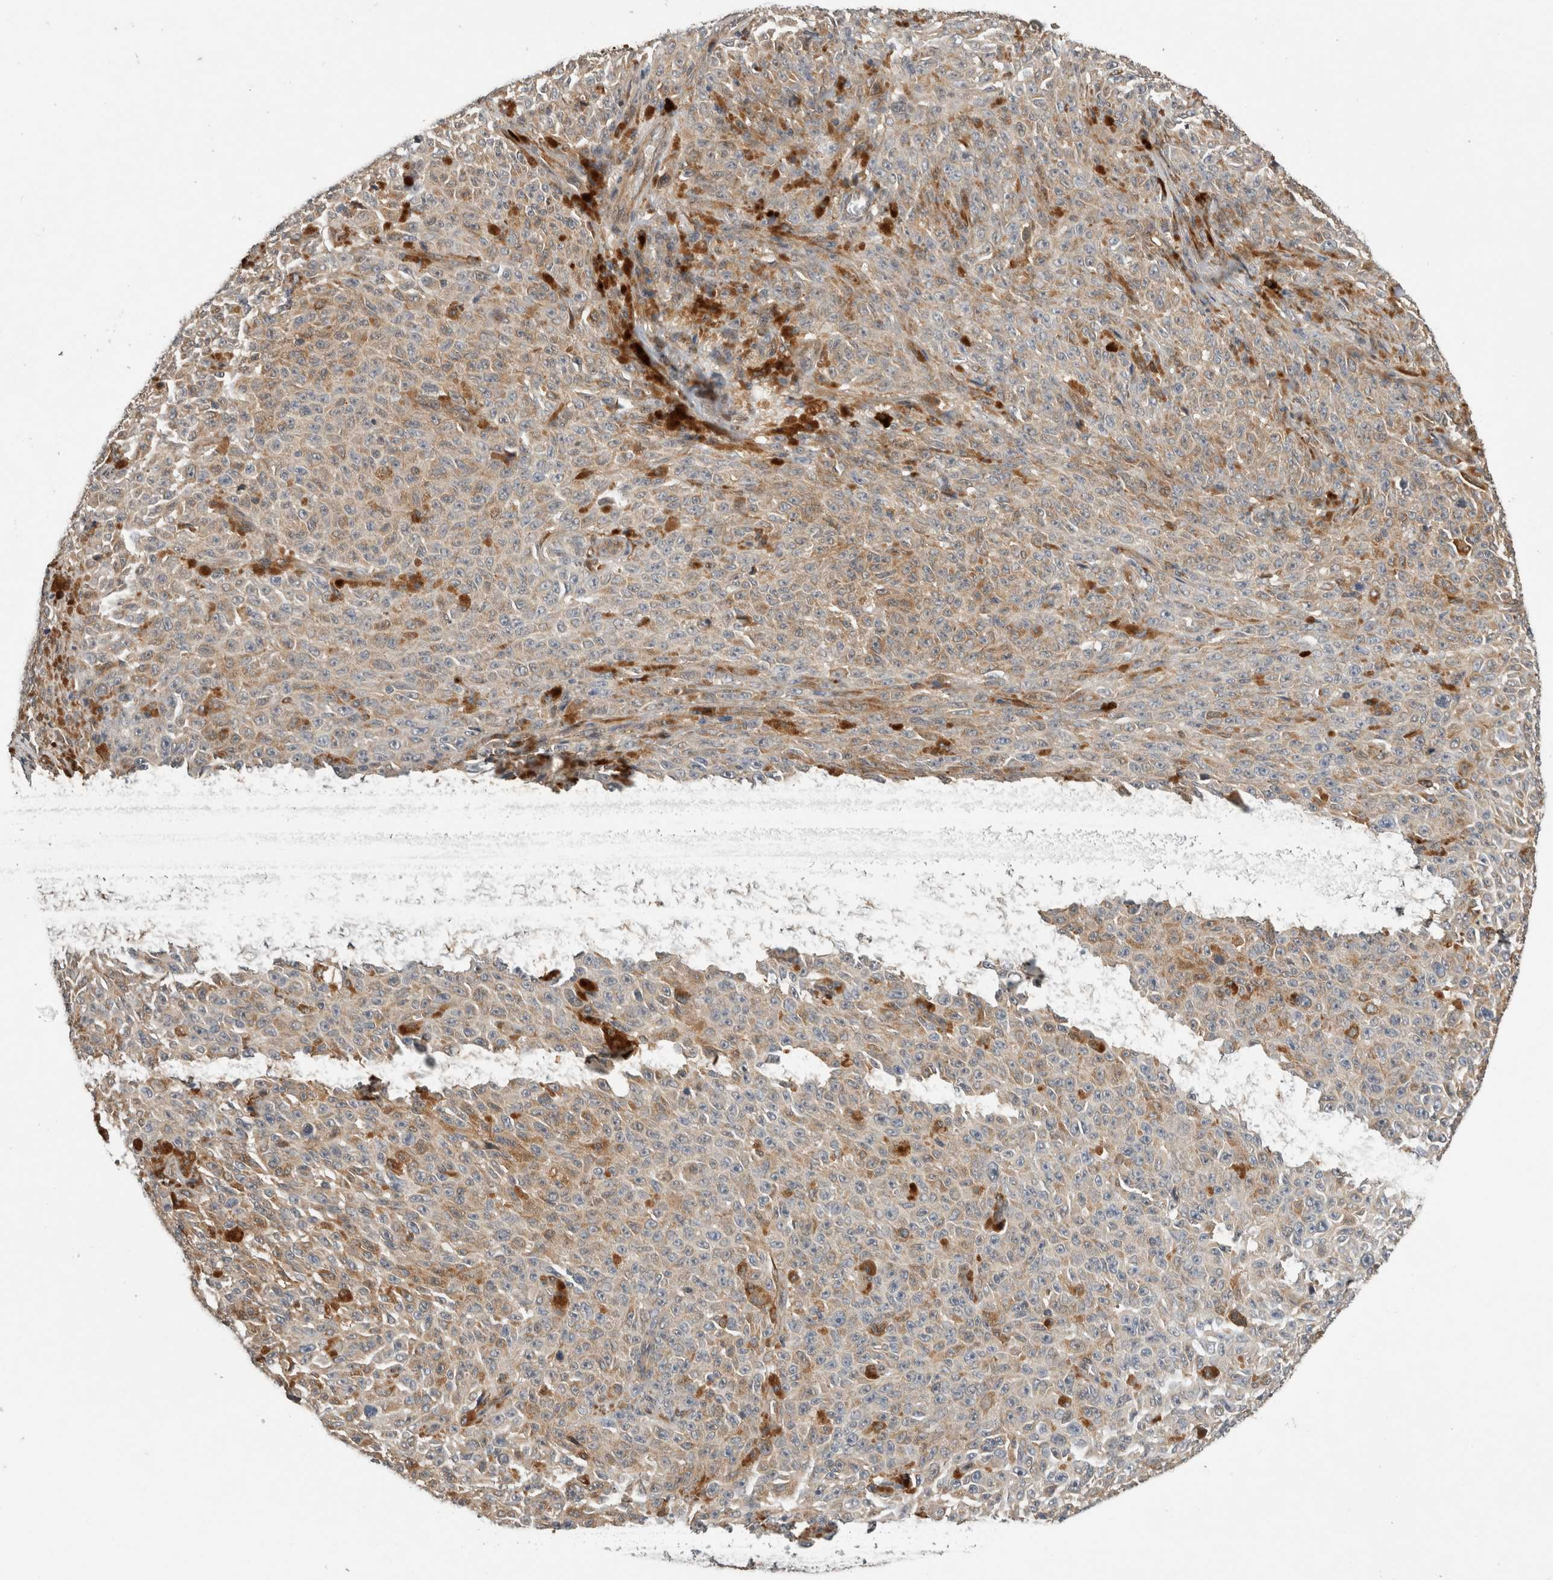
{"staining": {"intensity": "weak", "quantity": ">75%", "location": "cytoplasmic/membranous"}, "tissue": "melanoma", "cell_type": "Tumor cells", "image_type": "cancer", "snomed": [{"axis": "morphology", "description": "Malignant melanoma, NOS"}, {"axis": "topography", "description": "Skin"}], "caption": "Brown immunohistochemical staining in human malignant melanoma demonstrates weak cytoplasmic/membranous positivity in approximately >75% of tumor cells. The protein of interest is shown in brown color, while the nuclei are stained blue.", "gene": "APOL2", "patient": {"sex": "female", "age": 82}}